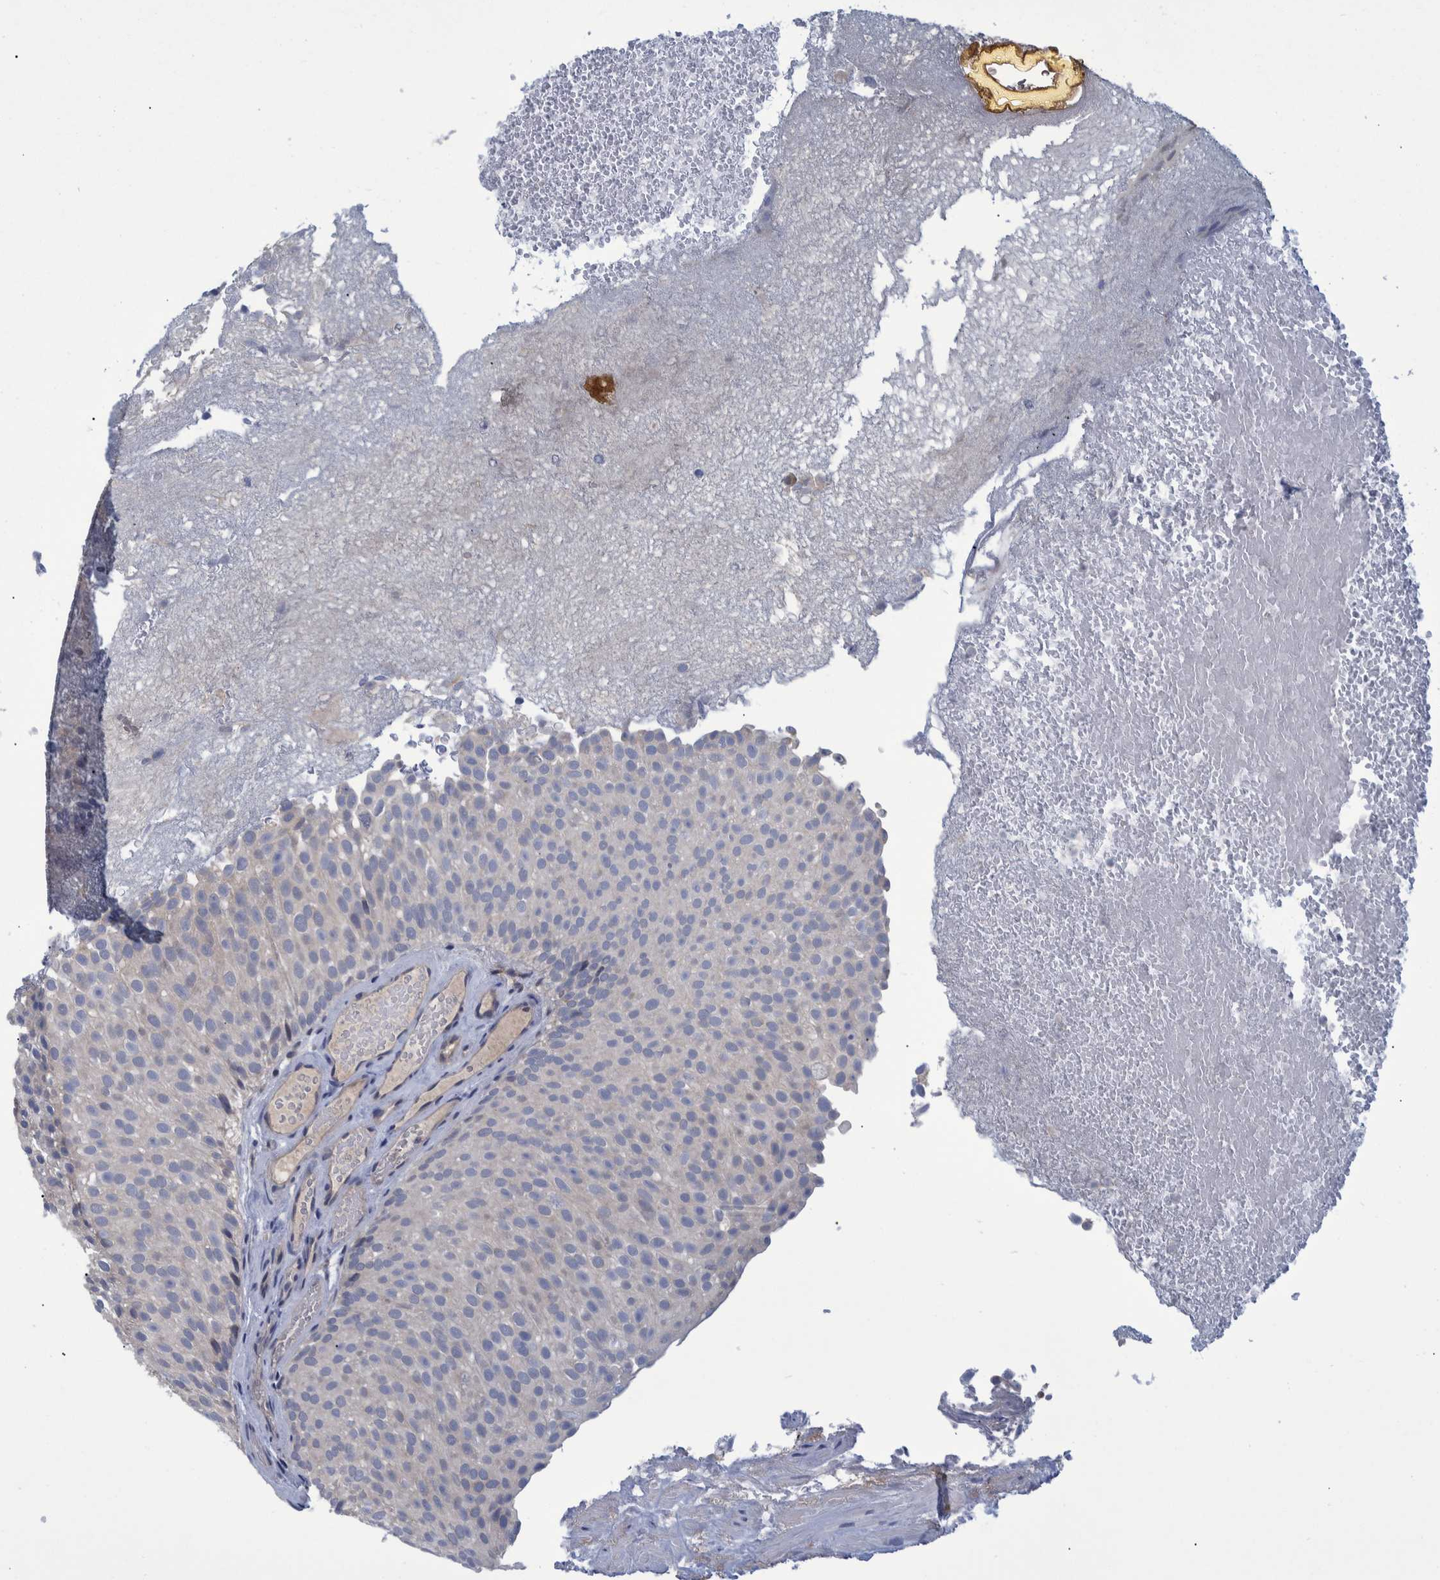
{"staining": {"intensity": "negative", "quantity": "none", "location": "none"}, "tissue": "urothelial cancer", "cell_type": "Tumor cells", "image_type": "cancer", "snomed": [{"axis": "morphology", "description": "Urothelial carcinoma, Low grade"}, {"axis": "topography", "description": "Urinary bladder"}], "caption": "Histopathology image shows no protein expression in tumor cells of urothelial cancer tissue. (Stains: DAB (3,3'-diaminobenzidine) immunohistochemistry (IHC) with hematoxylin counter stain, Microscopy: brightfield microscopy at high magnification).", "gene": "PCYT2", "patient": {"sex": "male", "age": 78}}